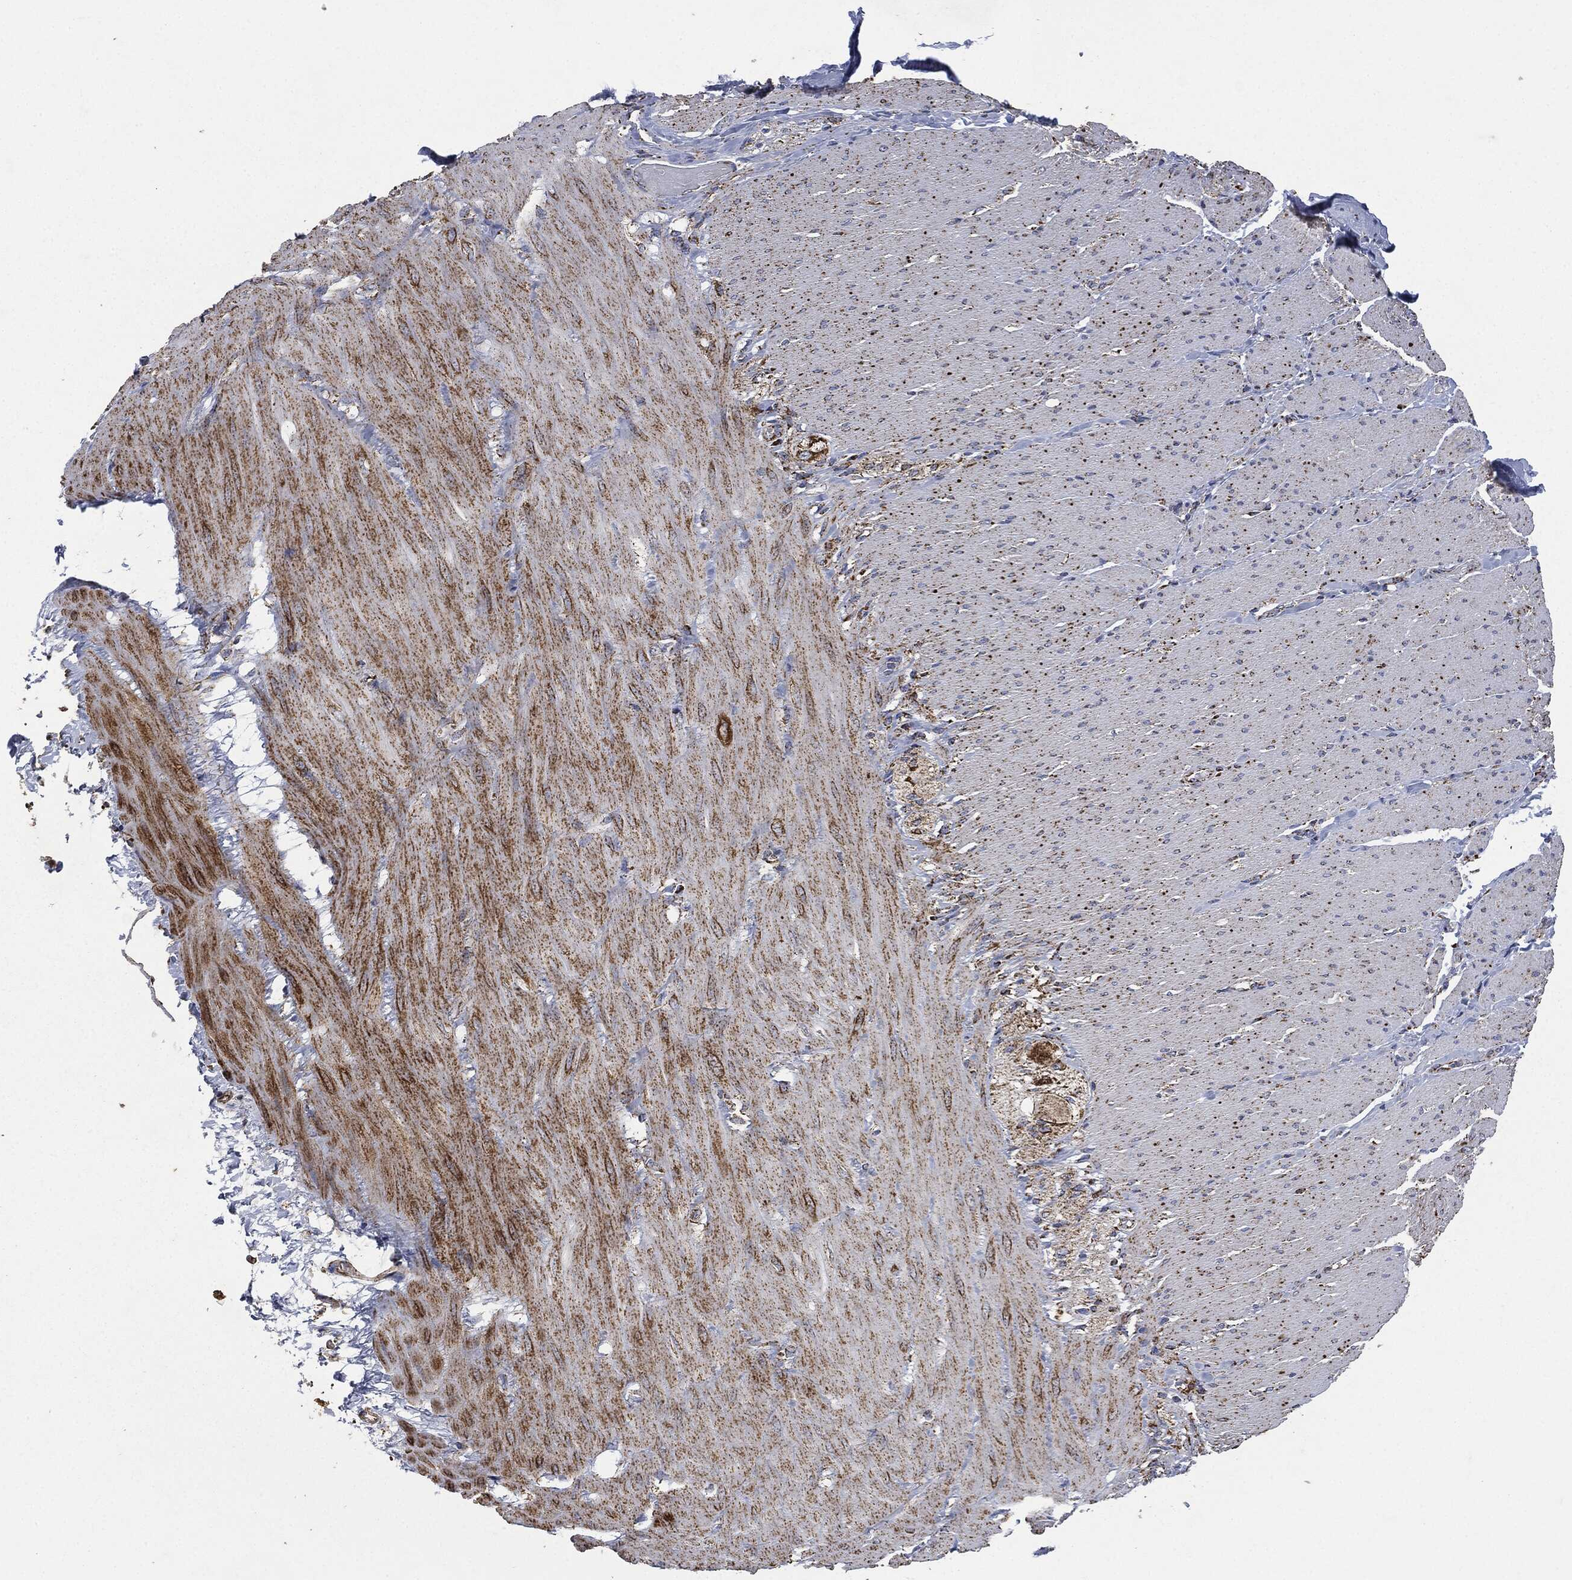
{"staining": {"intensity": "negative", "quantity": "none", "location": "none"}, "tissue": "soft tissue", "cell_type": "Fibroblasts", "image_type": "normal", "snomed": [{"axis": "morphology", "description": "Normal tissue, NOS"}, {"axis": "topography", "description": "Smooth muscle"}, {"axis": "topography", "description": "Duodenum"}, {"axis": "topography", "description": "Peripheral nerve tissue"}], "caption": "Micrograph shows no significant protein expression in fibroblasts of unremarkable soft tissue. (Immunohistochemistry (ihc), brightfield microscopy, high magnification).", "gene": "RYK", "patient": {"sex": "female", "age": 61}}